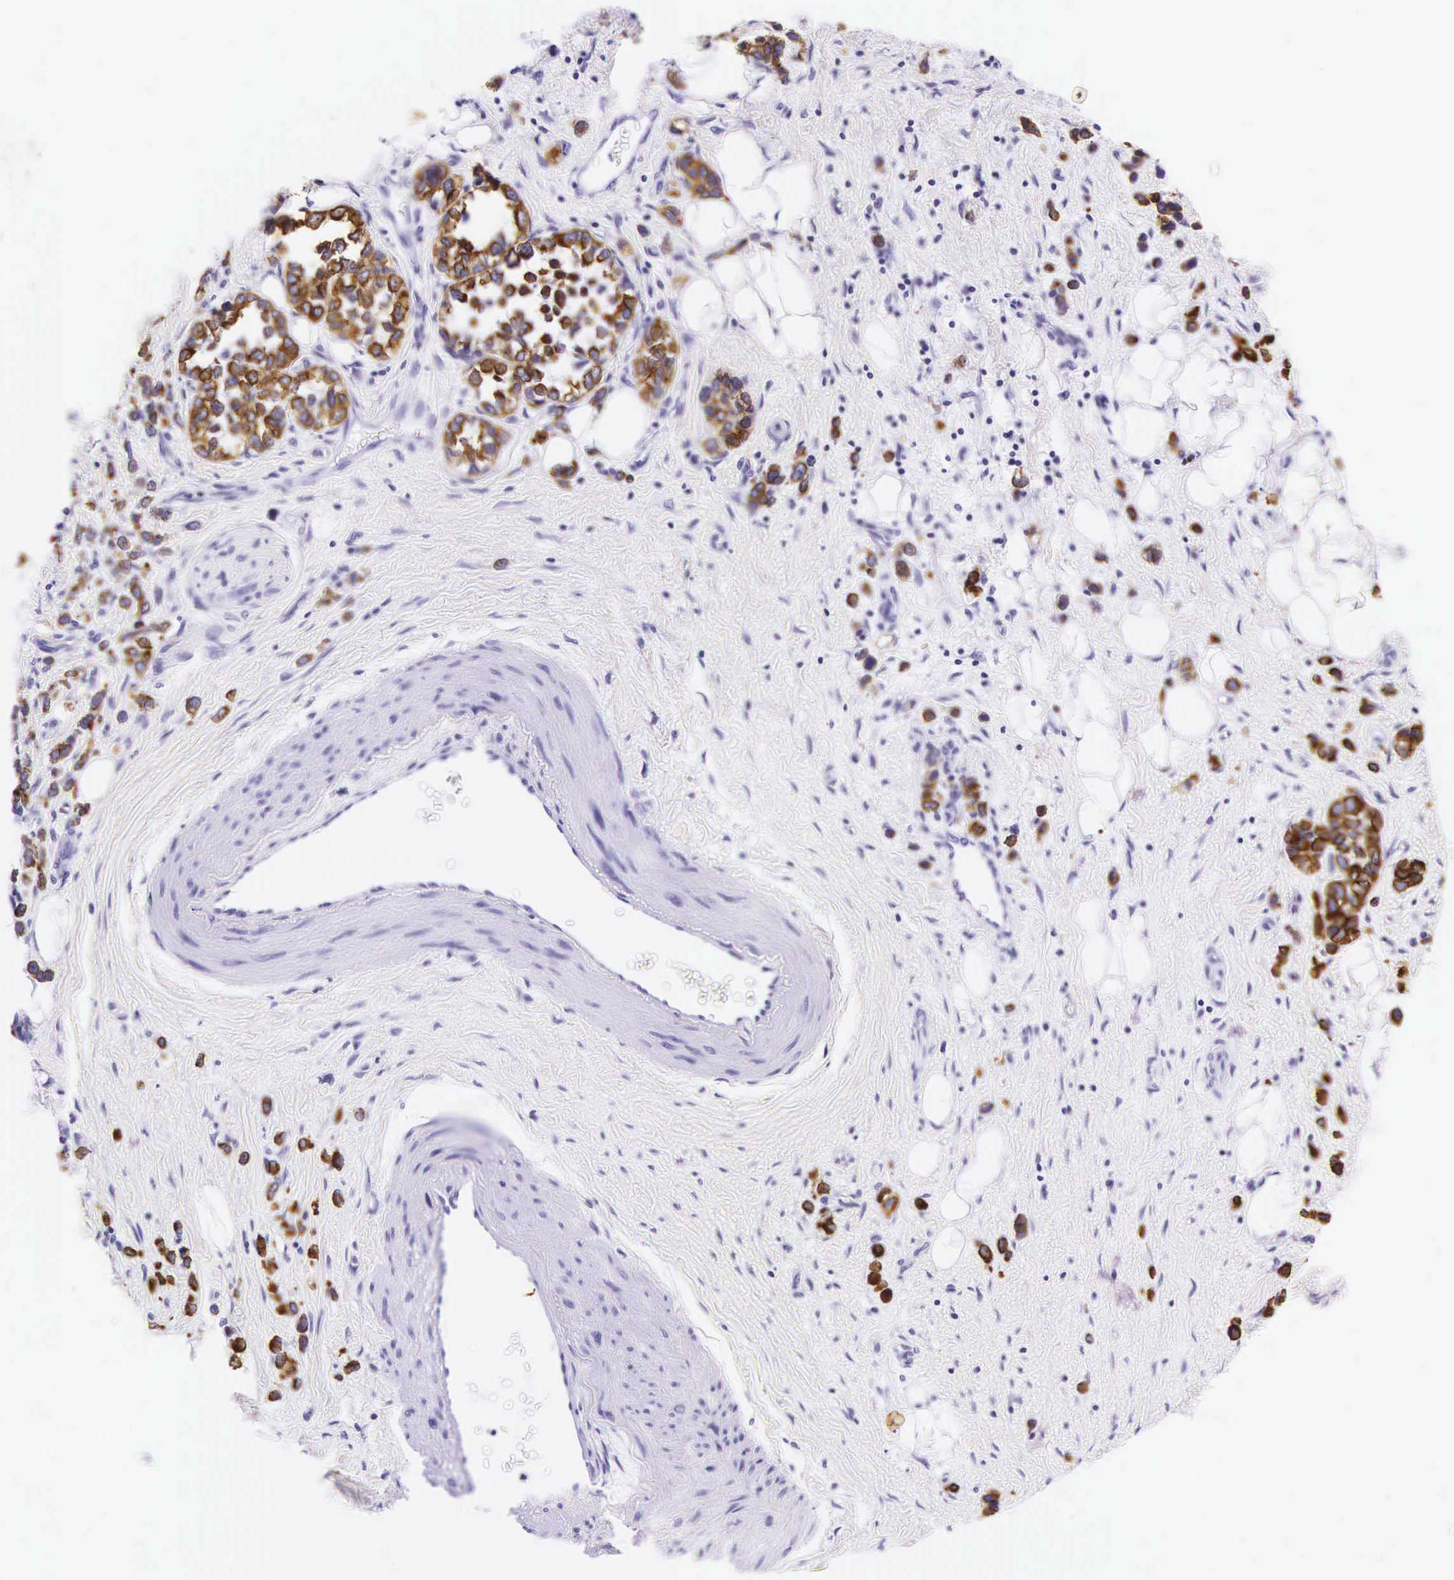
{"staining": {"intensity": "moderate", "quantity": ">75%", "location": "cytoplasmic/membranous"}, "tissue": "stomach cancer", "cell_type": "Tumor cells", "image_type": "cancer", "snomed": [{"axis": "morphology", "description": "Adenocarcinoma, NOS"}, {"axis": "topography", "description": "Stomach, upper"}], "caption": "Immunohistochemical staining of human stomach cancer reveals medium levels of moderate cytoplasmic/membranous staining in approximately >75% of tumor cells.", "gene": "KRT18", "patient": {"sex": "male", "age": 76}}